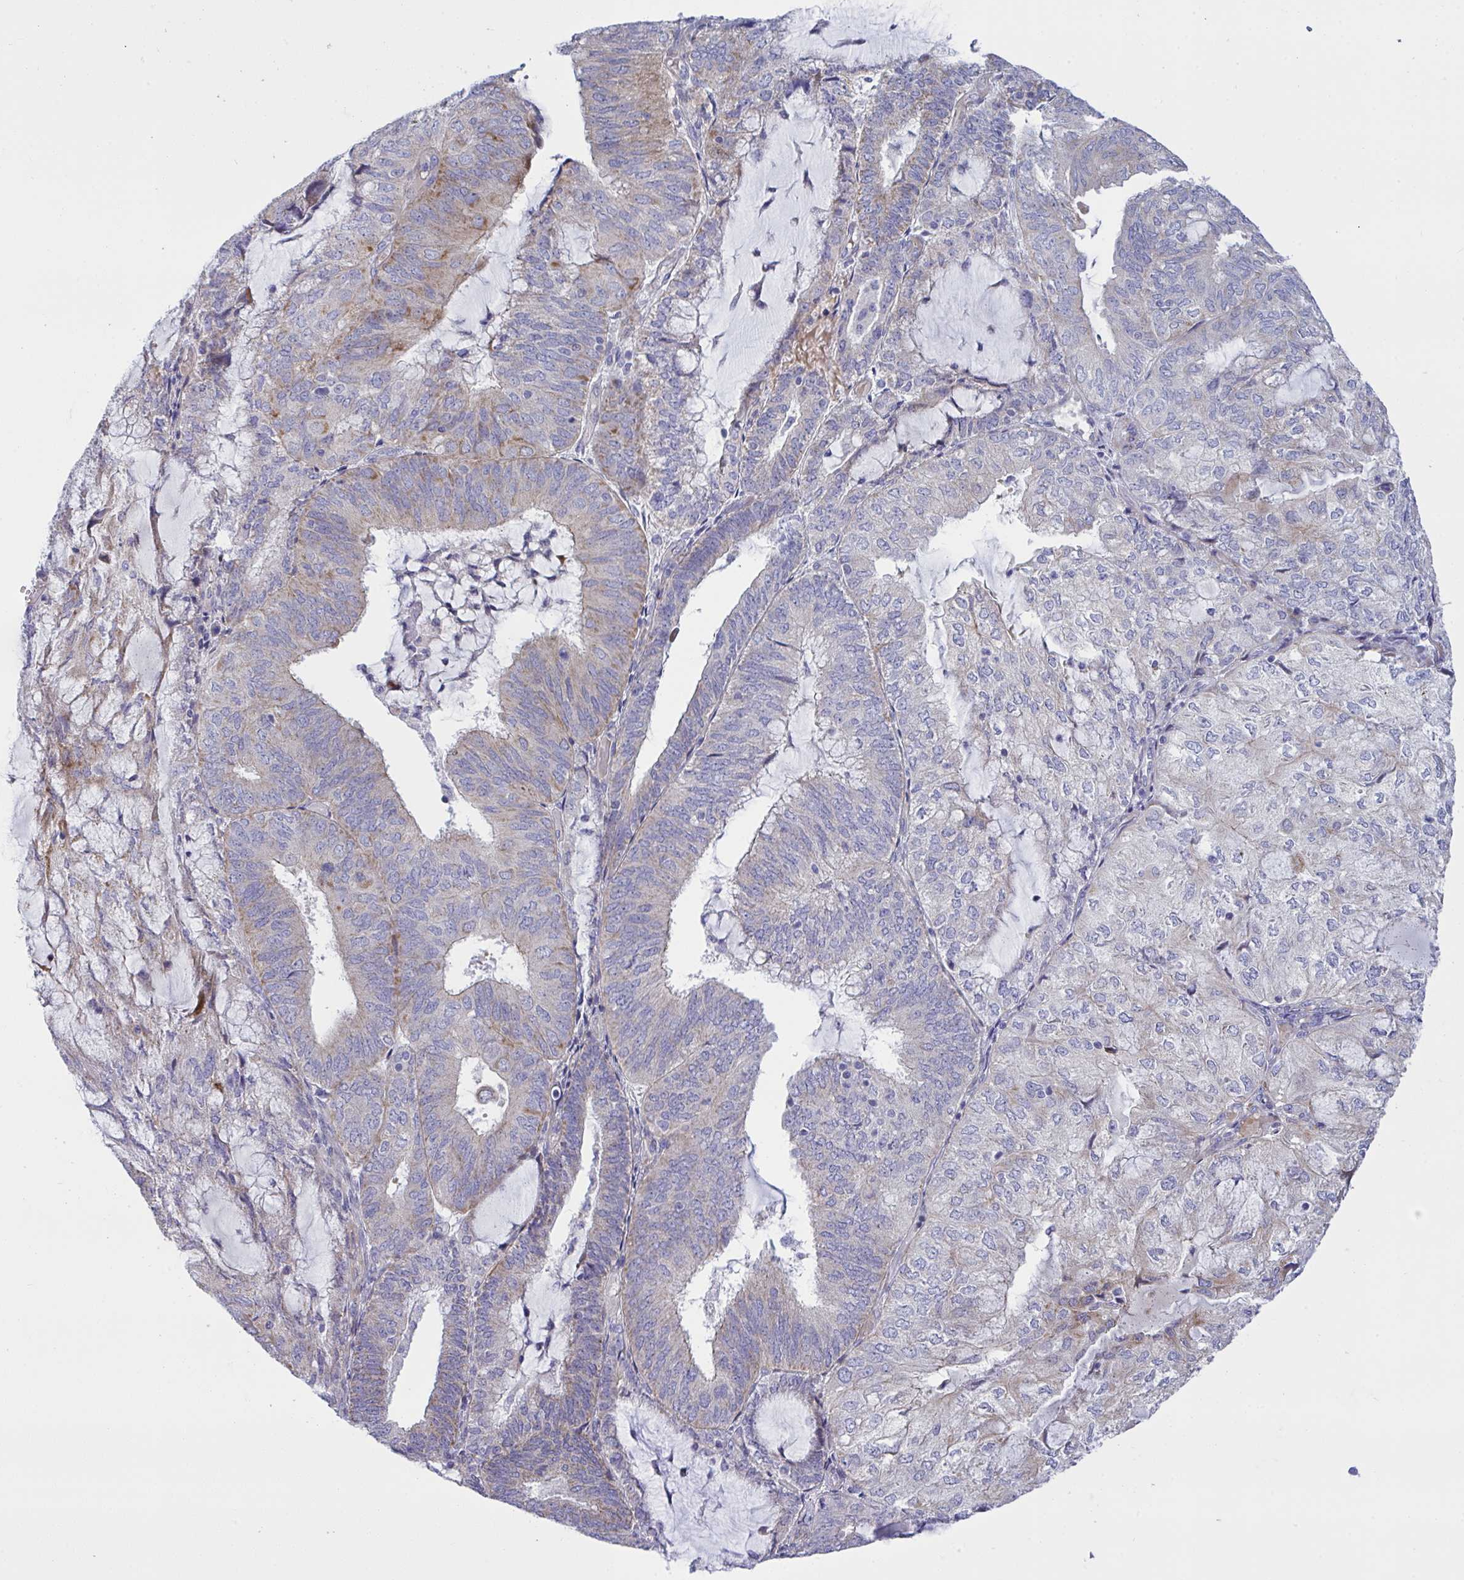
{"staining": {"intensity": "moderate", "quantity": "<25%", "location": "cytoplasmic/membranous"}, "tissue": "endometrial cancer", "cell_type": "Tumor cells", "image_type": "cancer", "snomed": [{"axis": "morphology", "description": "Adenocarcinoma, NOS"}, {"axis": "topography", "description": "Endometrium"}], "caption": "The micrograph exhibits staining of adenocarcinoma (endometrial), revealing moderate cytoplasmic/membranous protein expression (brown color) within tumor cells.", "gene": "NTN1", "patient": {"sex": "female", "age": 81}}